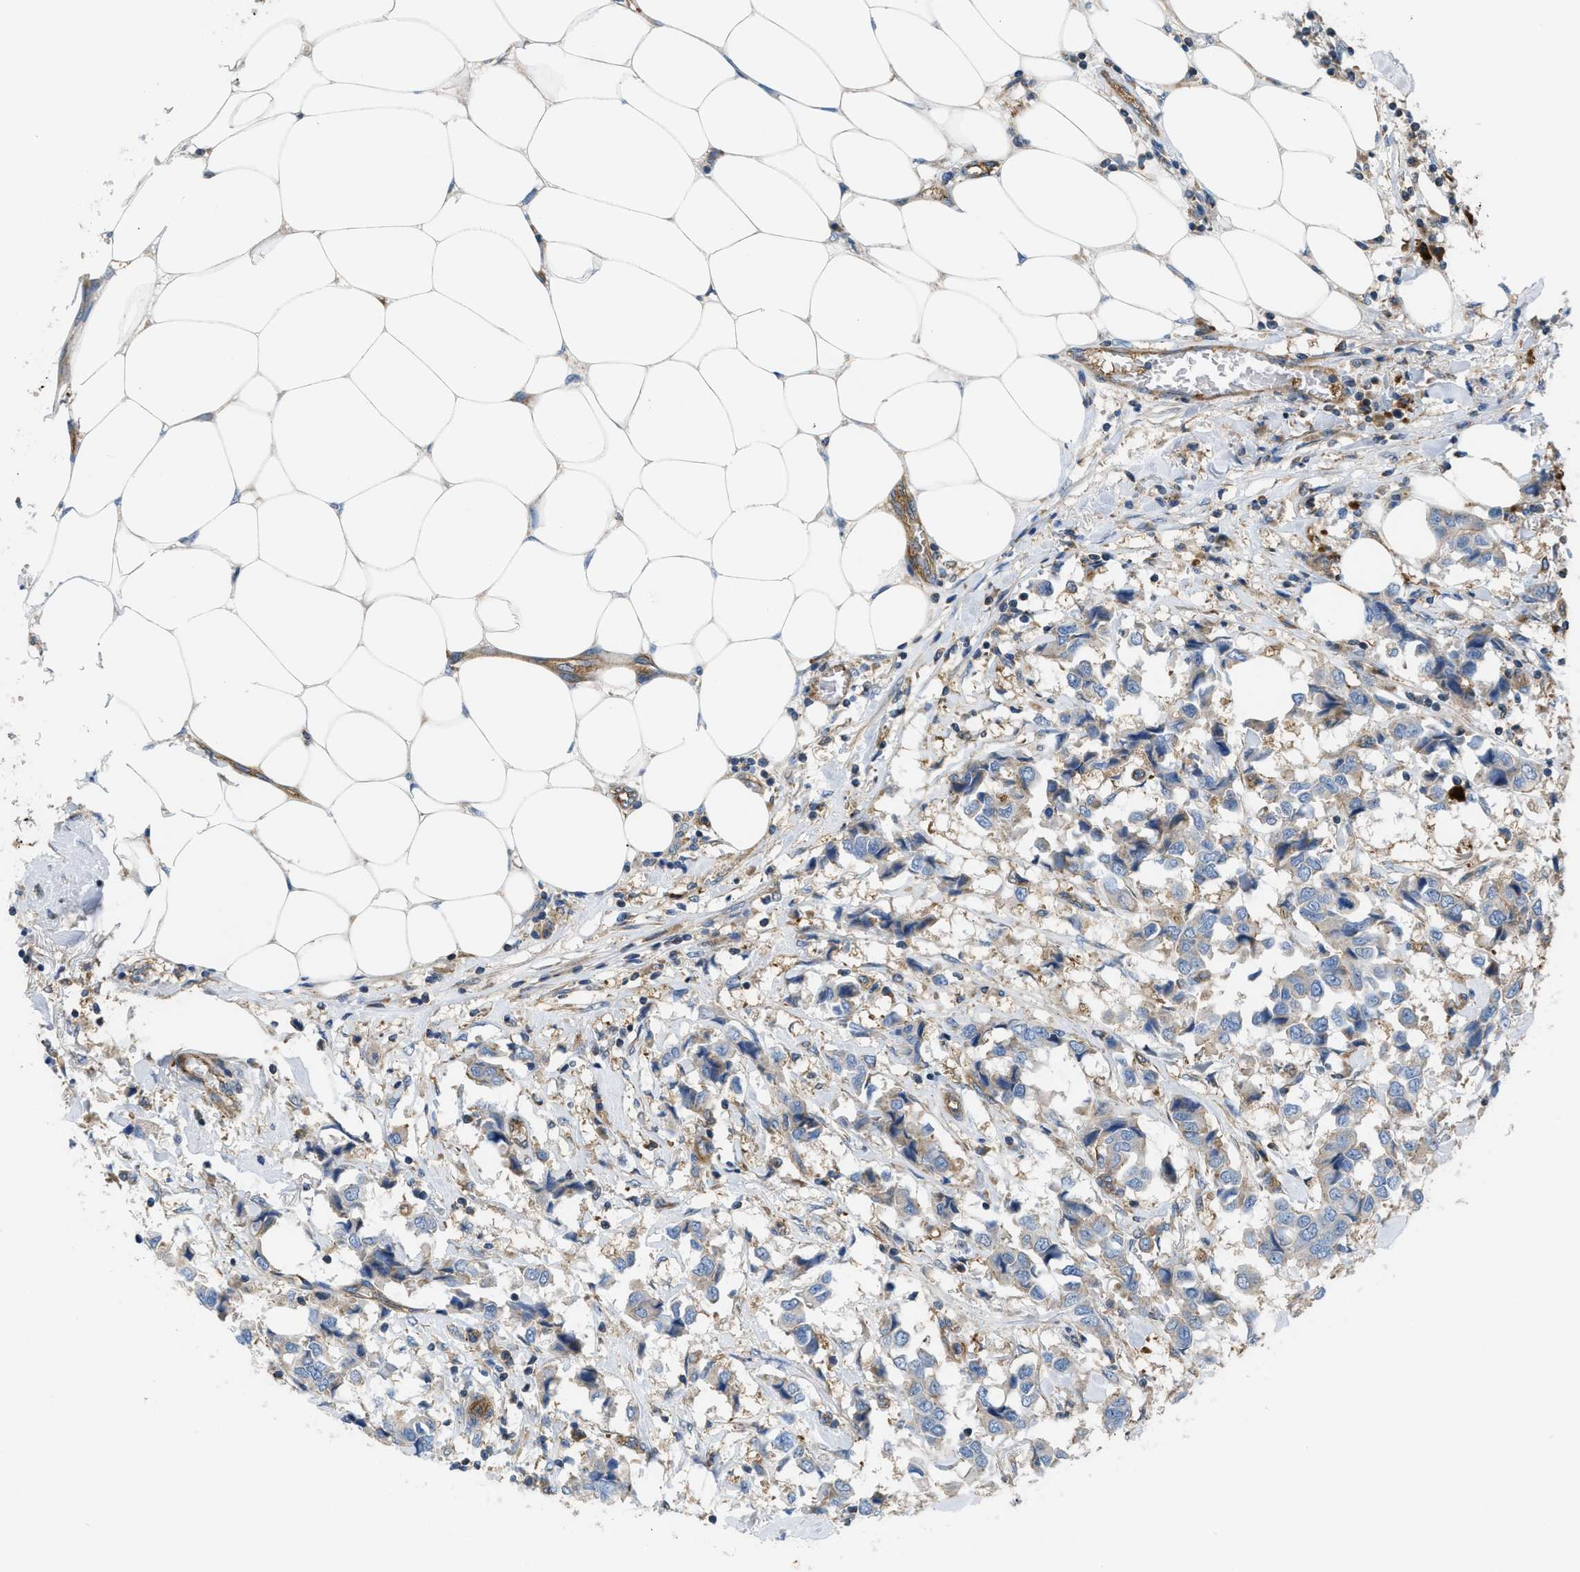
{"staining": {"intensity": "negative", "quantity": "none", "location": "none"}, "tissue": "breast cancer", "cell_type": "Tumor cells", "image_type": "cancer", "snomed": [{"axis": "morphology", "description": "Duct carcinoma"}, {"axis": "topography", "description": "Breast"}], "caption": "Breast cancer (infiltrating ductal carcinoma) stained for a protein using immunohistochemistry reveals no positivity tumor cells.", "gene": "ATP2A3", "patient": {"sex": "female", "age": 80}}